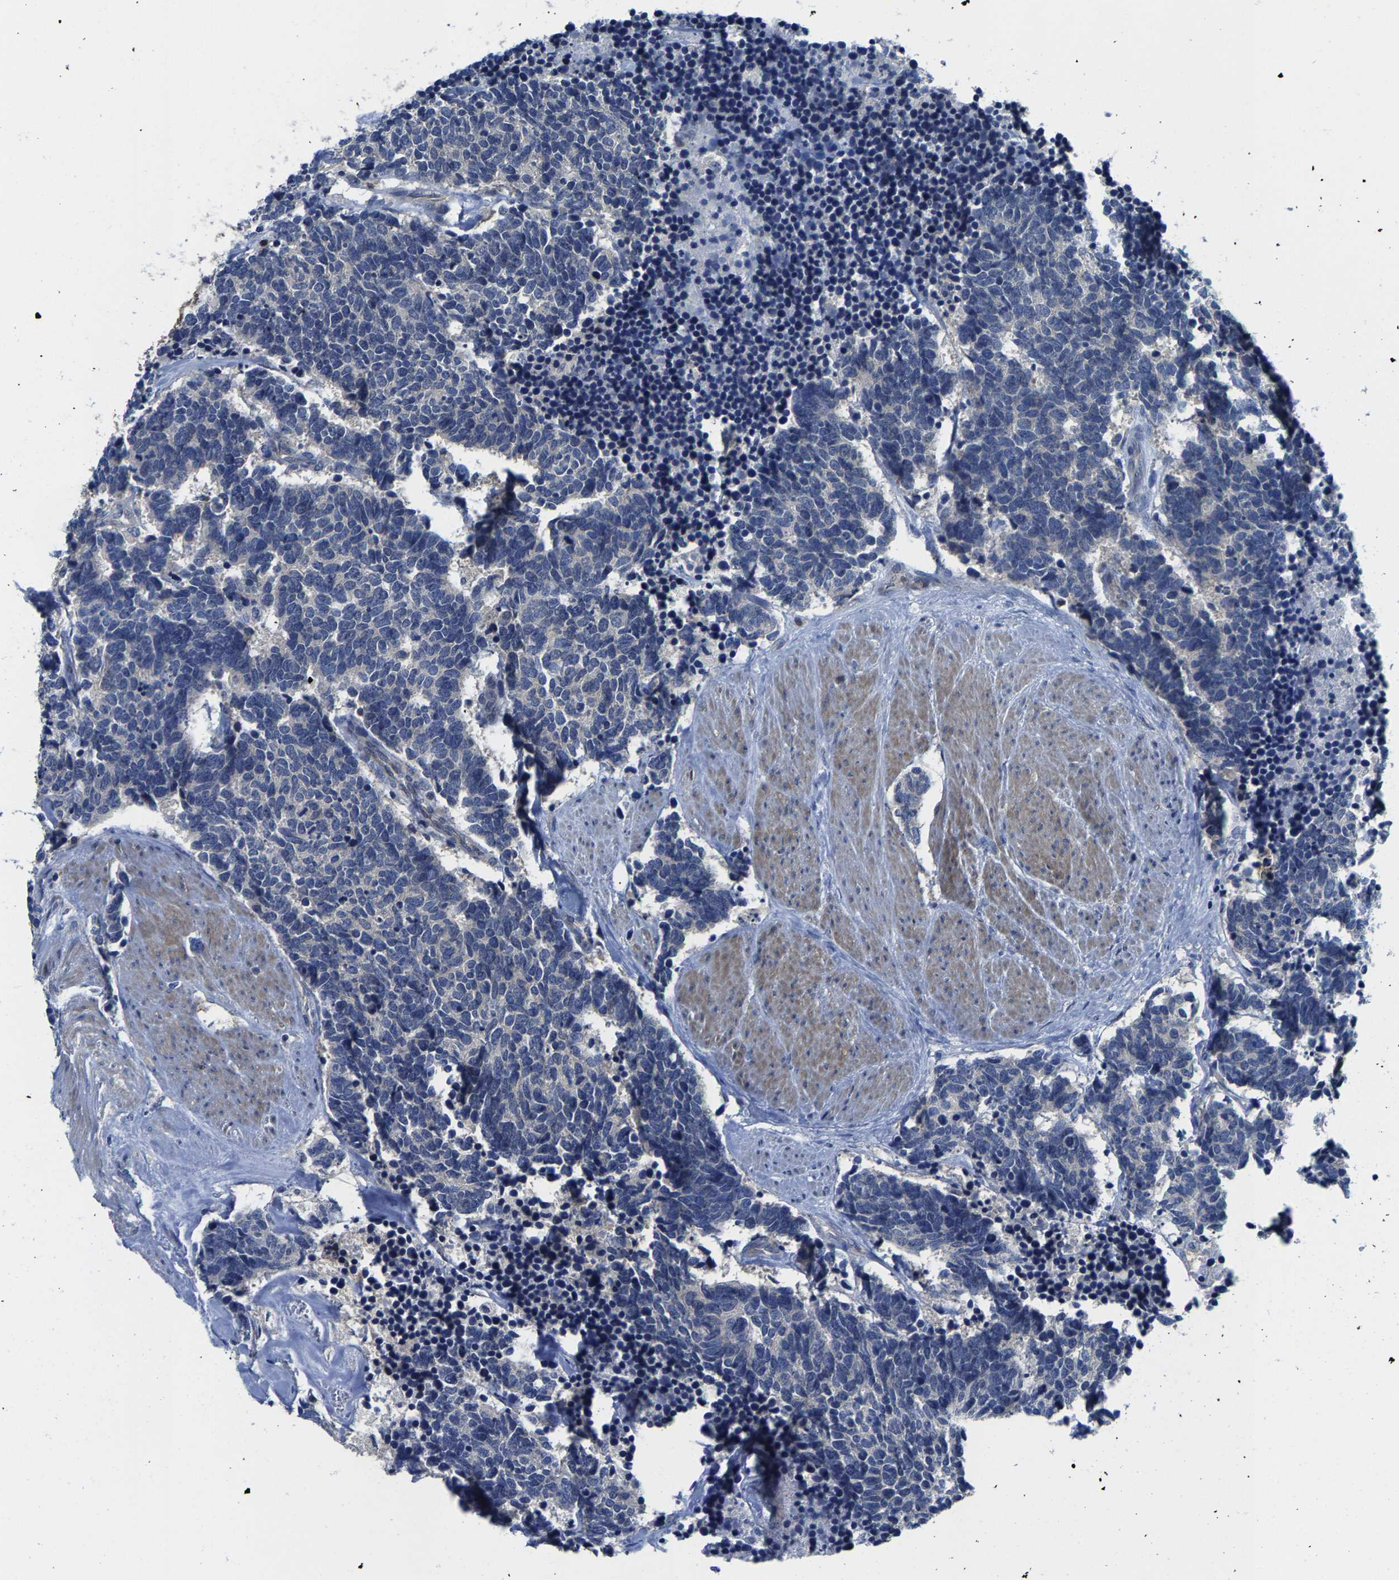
{"staining": {"intensity": "negative", "quantity": "none", "location": "none"}, "tissue": "carcinoid", "cell_type": "Tumor cells", "image_type": "cancer", "snomed": [{"axis": "morphology", "description": "Carcinoma, NOS"}, {"axis": "morphology", "description": "Carcinoid, malignant, NOS"}, {"axis": "topography", "description": "Urinary bladder"}], "caption": "A micrograph of carcinoma stained for a protein displays no brown staining in tumor cells. Nuclei are stained in blue.", "gene": "AGBL3", "patient": {"sex": "male", "age": 57}}